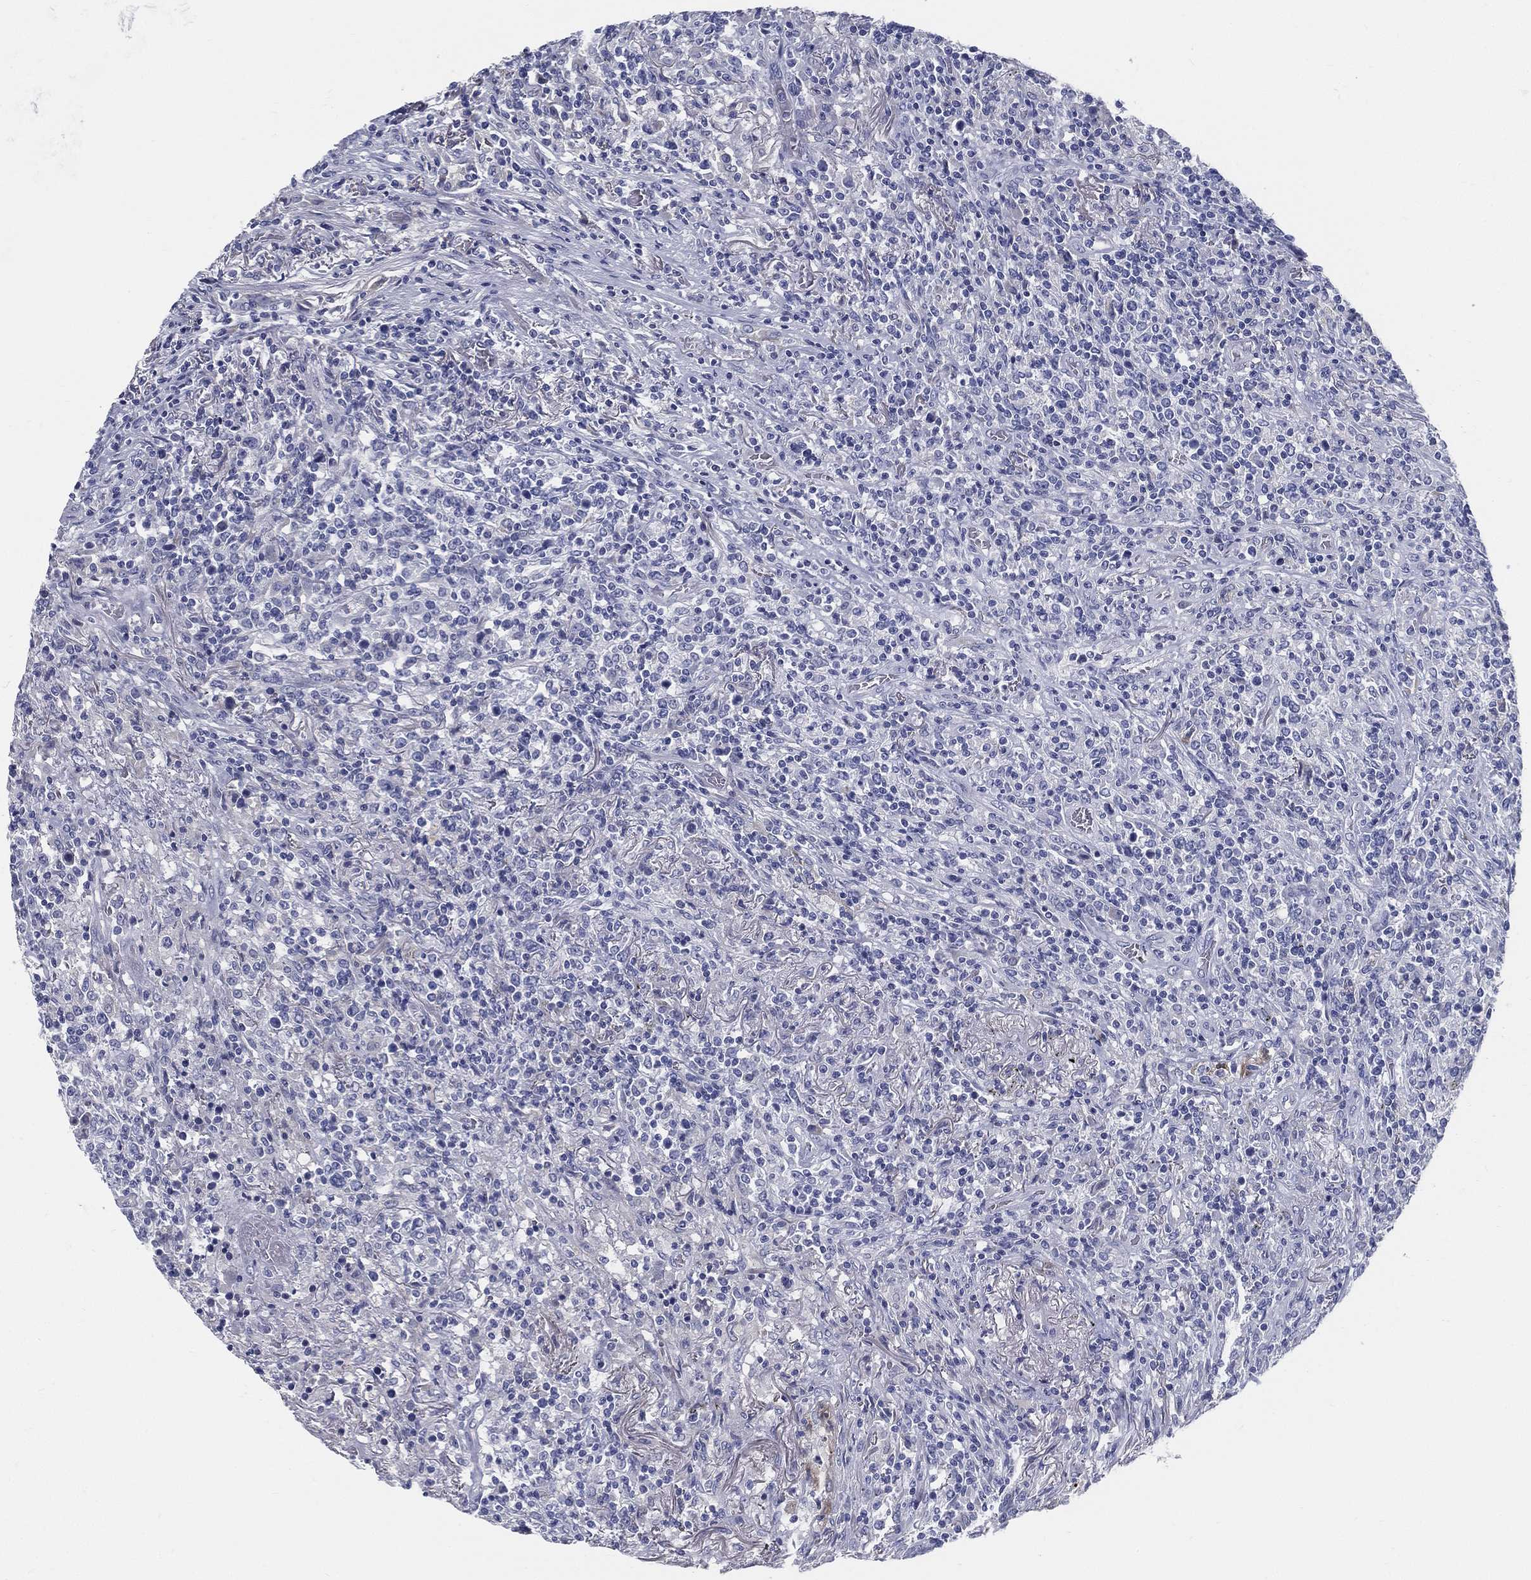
{"staining": {"intensity": "negative", "quantity": "none", "location": "none"}, "tissue": "lymphoma", "cell_type": "Tumor cells", "image_type": "cancer", "snomed": [{"axis": "morphology", "description": "Malignant lymphoma, non-Hodgkin's type, High grade"}, {"axis": "topography", "description": "Lung"}], "caption": "A micrograph of human lymphoma is negative for staining in tumor cells. (DAB (3,3'-diaminobenzidine) immunohistochemistry visualized using brightfield microscopy, high magnification).", "gene": "STS", "patient": {"sex": "male", "age": 79}}